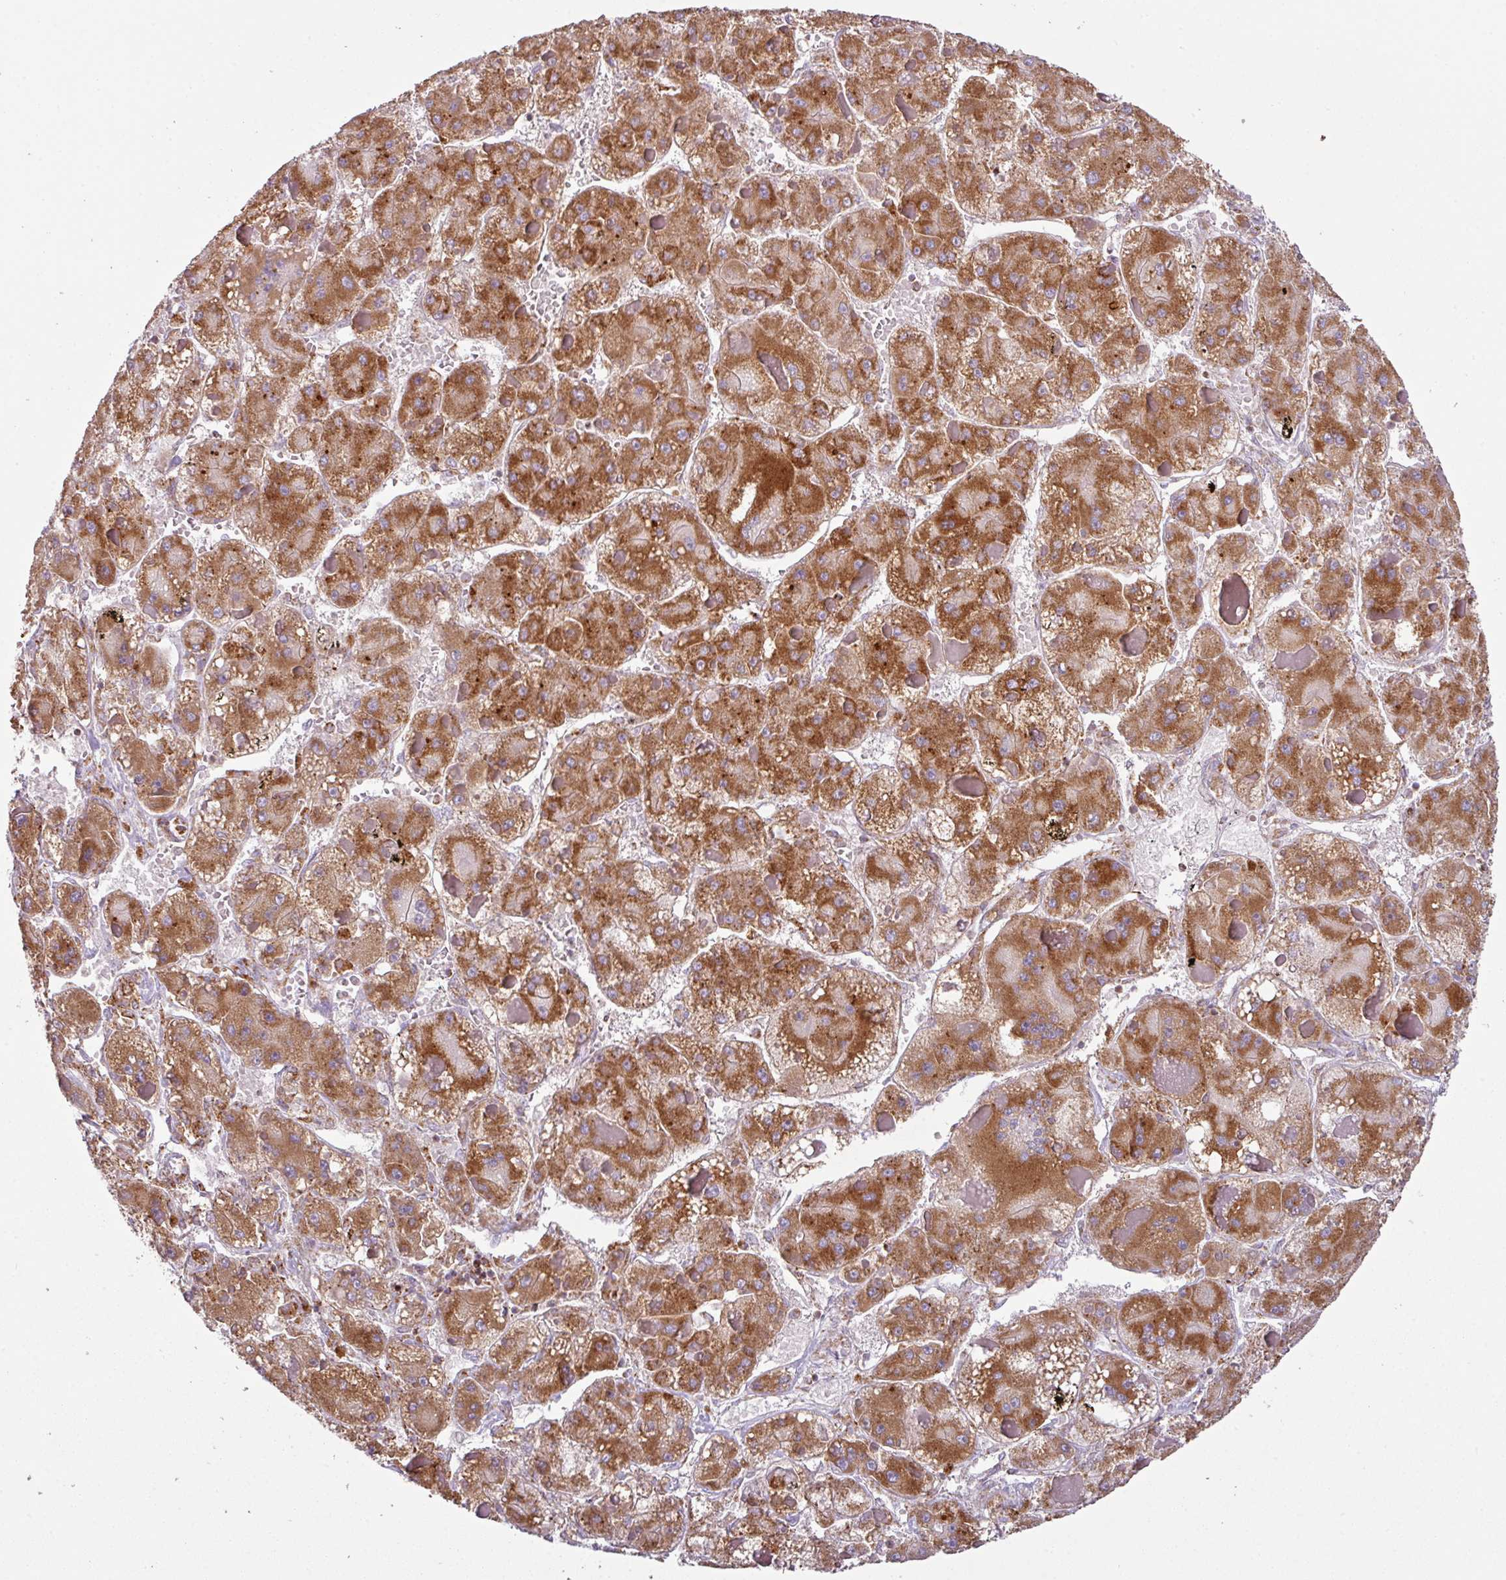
{"staining": {"intensity": "strong", "quantity": ">75%", "location": "cytoplasmic/membranous"}, "tissue": "liver cancer", "cell_type": "Tumor cells", "image_type": "cancer", "snomed": [{"axis": "morphology", "description": "Carcinoma, Hepatocellular, NOS"}, {"axis": "topography", "description": "Liver"}], "caption": "Immunohistochemical staining of liver cancer (hepatocellular carcinoma) displays high levels of strong cytoplasmic/membranous protein expression in about >75% of tumor cells.", "gene": "SQOR", "patient": {"sex": "female", "age": 73}}